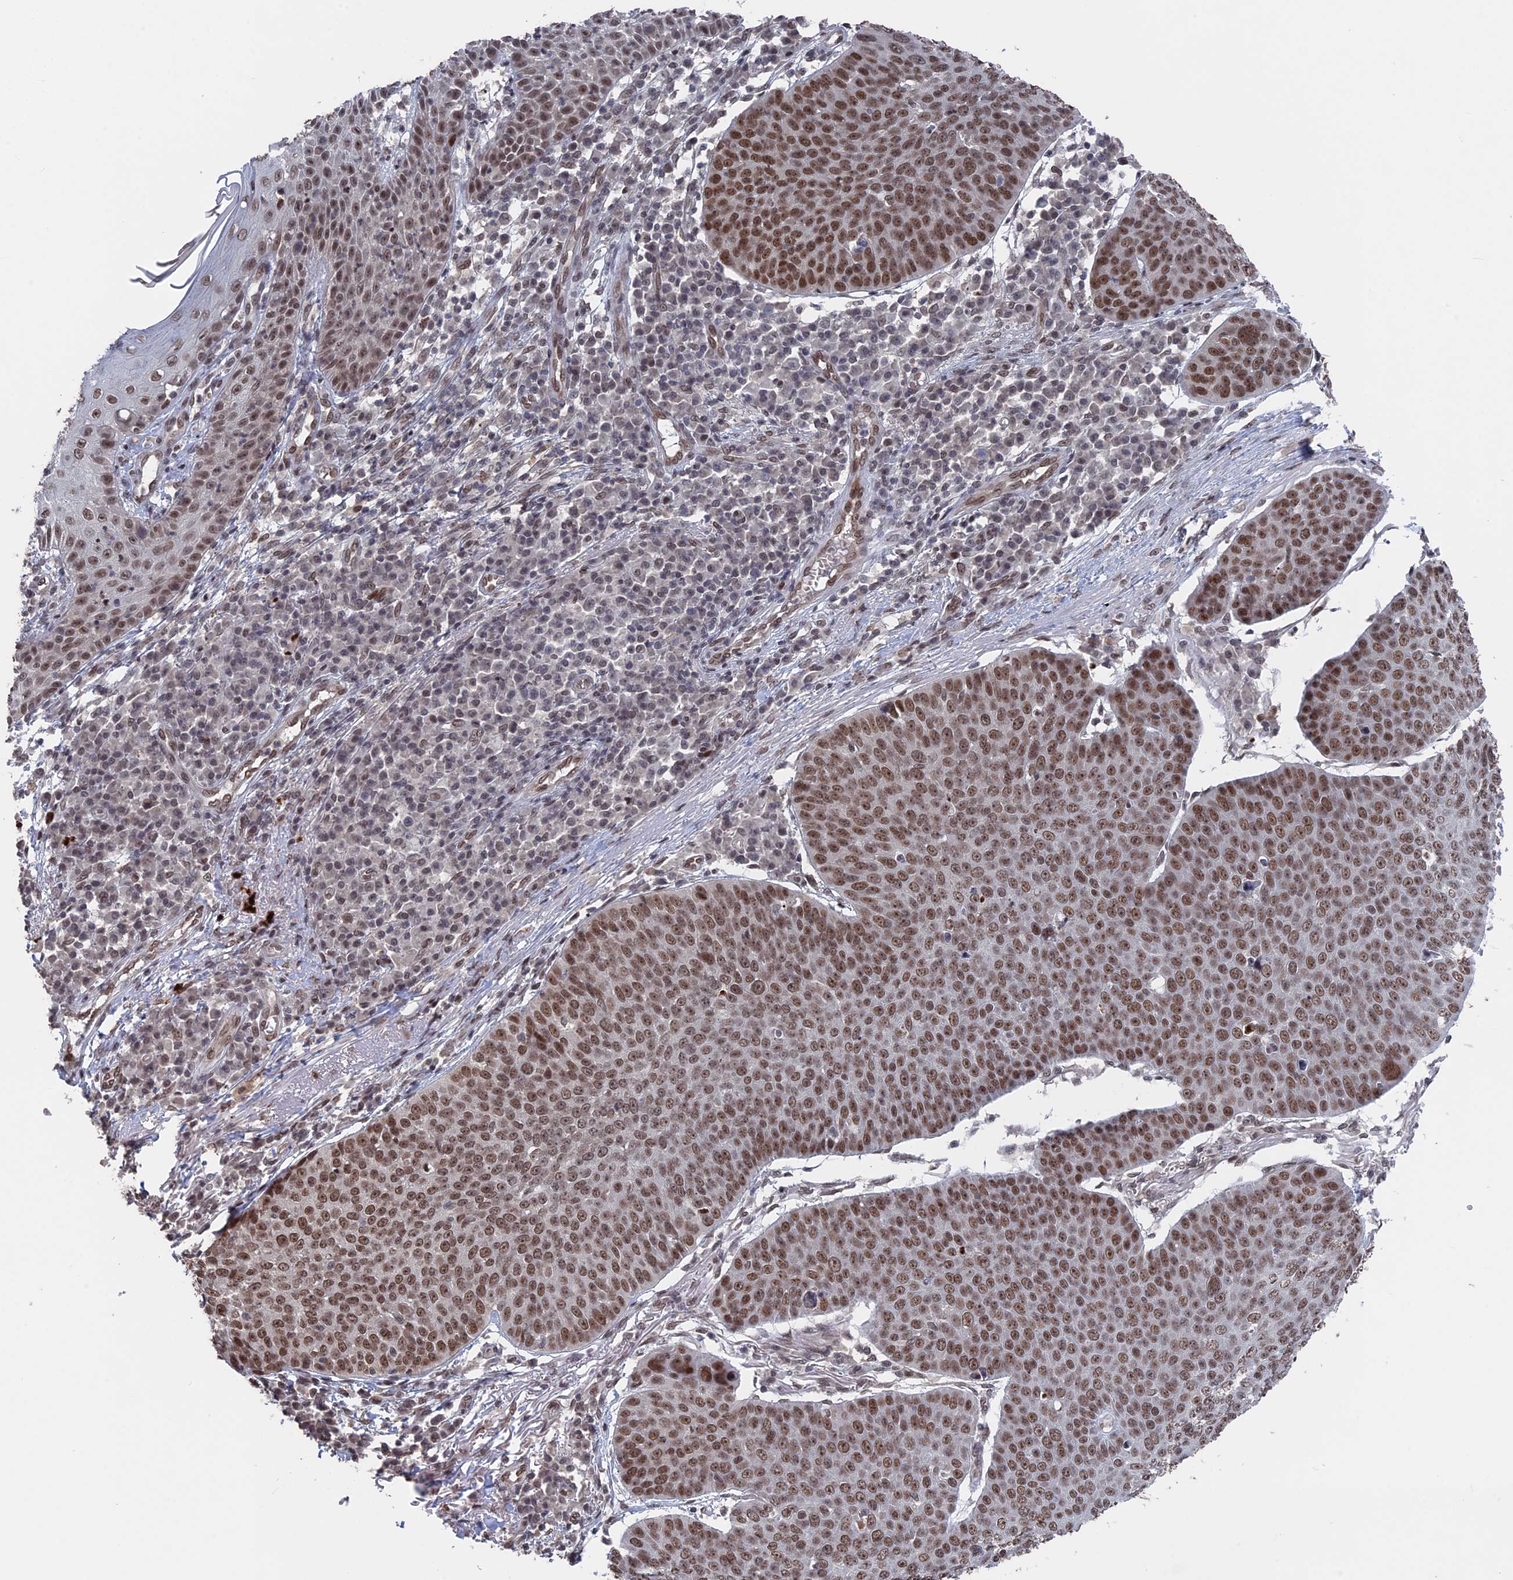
{"staining": {"intensity": "moderate", "quantity": ">75%", "location": "nuclear"}, "tissue": "skin cancer", "cell_type": "Tumor cells", "image_type": "cancer", "snomed": [{"axis": "morphology", "description": "Squamous cell carcinoma, NOS"}, {"axis": "topography", "description": "Skin"}], "caption": "This is a micrograph of immunohistochemistry staining of squamous cell carcinoma (skin), which shows moderate expression in the nuclear of tumor cells.", "gene": "NR2C2AP", "patient": {"sex": "male", "age": 71}}